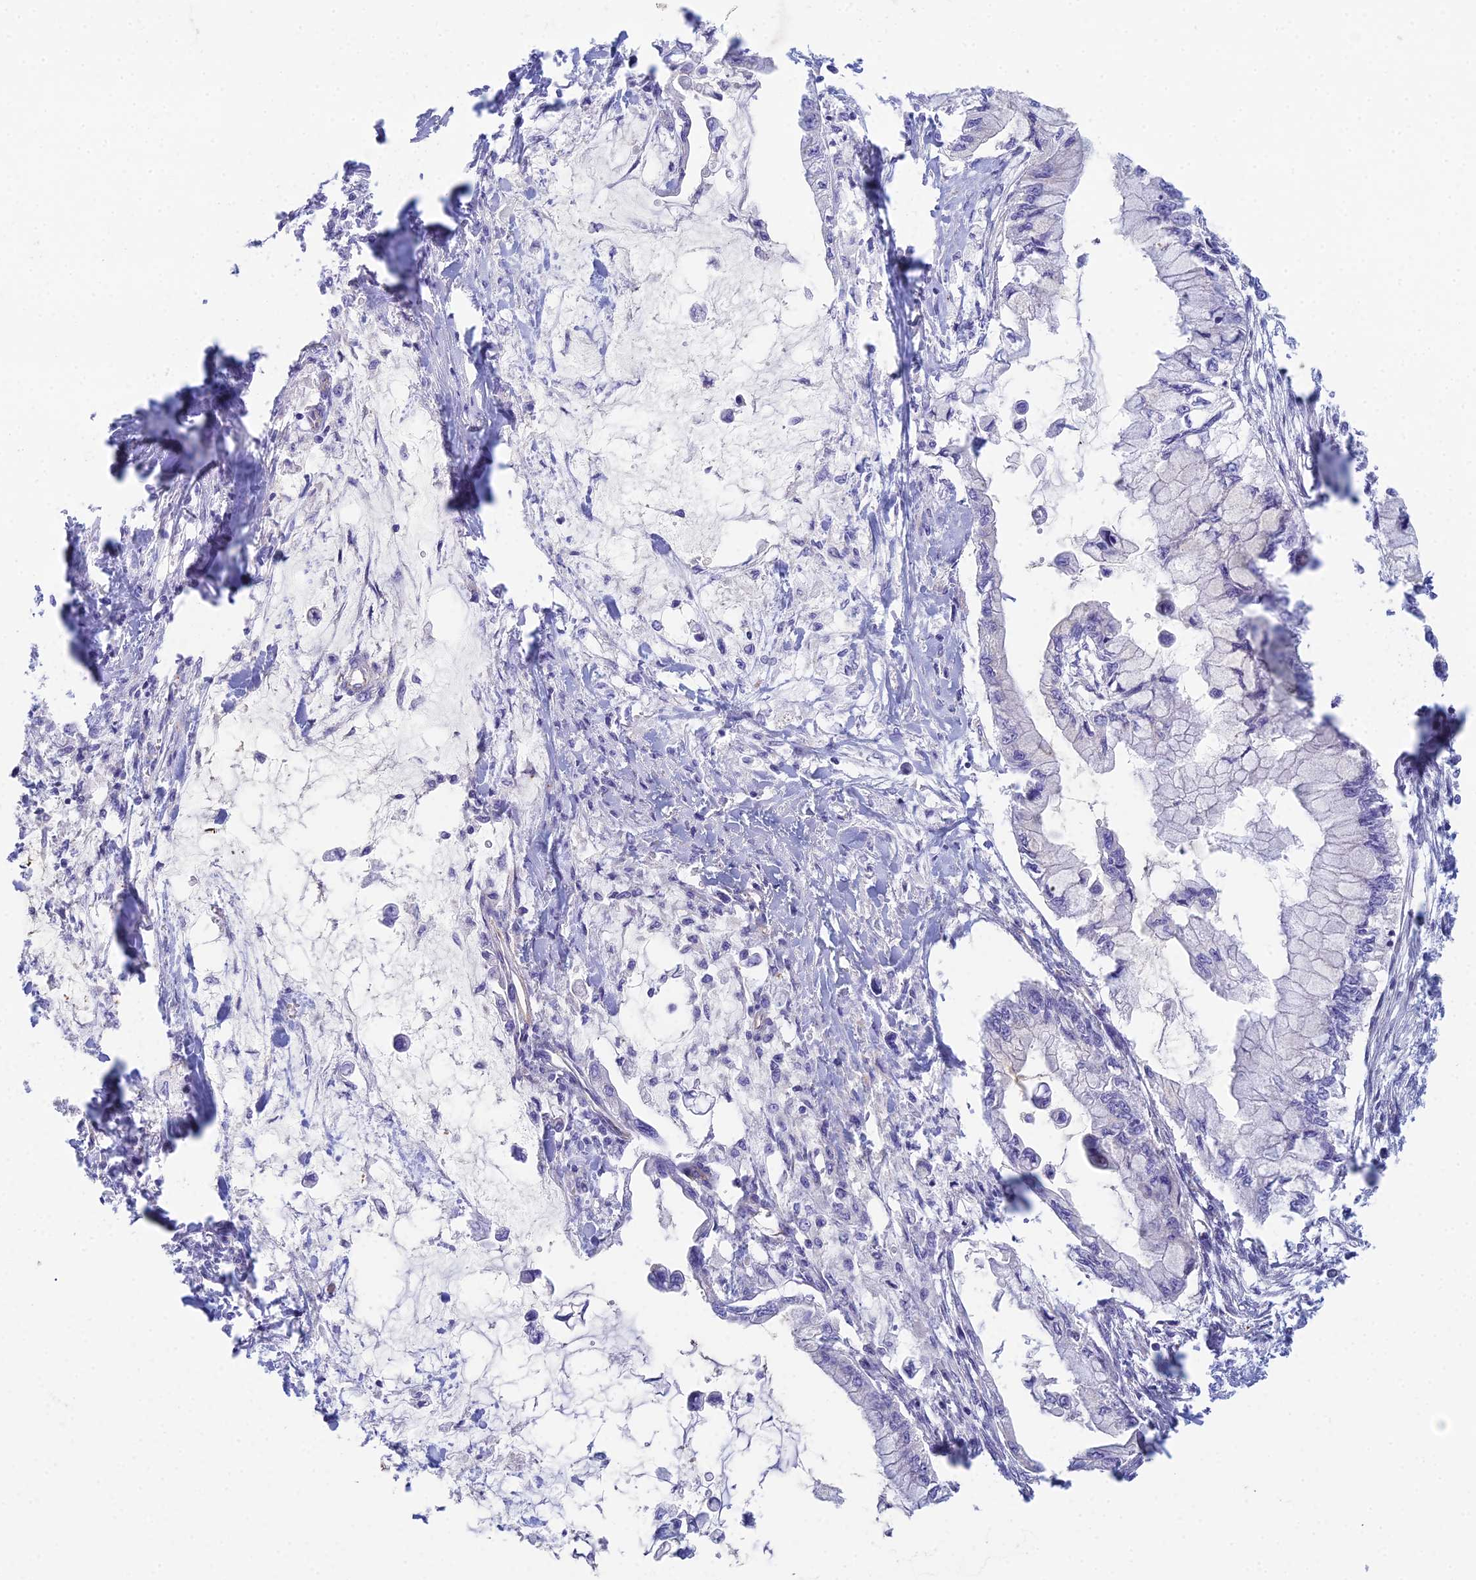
{"staining": {"intensity": "negative", "quantity": "none", "location": "none"}, "tissue": "pancreatic cancer", "cell_type": "Tumor cells", "image_type": "cancer", "snomed": [{"axis": "morphology", "description": "Adenocarcinoma, NOS"}, {"axis": "topography", "description": "Pancreas"}], "caption": "The immunohistochemistry histopathology image has no significant staining in tumor cells of pancreatic adenocarcinoma tissue.", "gene": "ZNF564", "patient": {"sex": "male", "age": 48}}